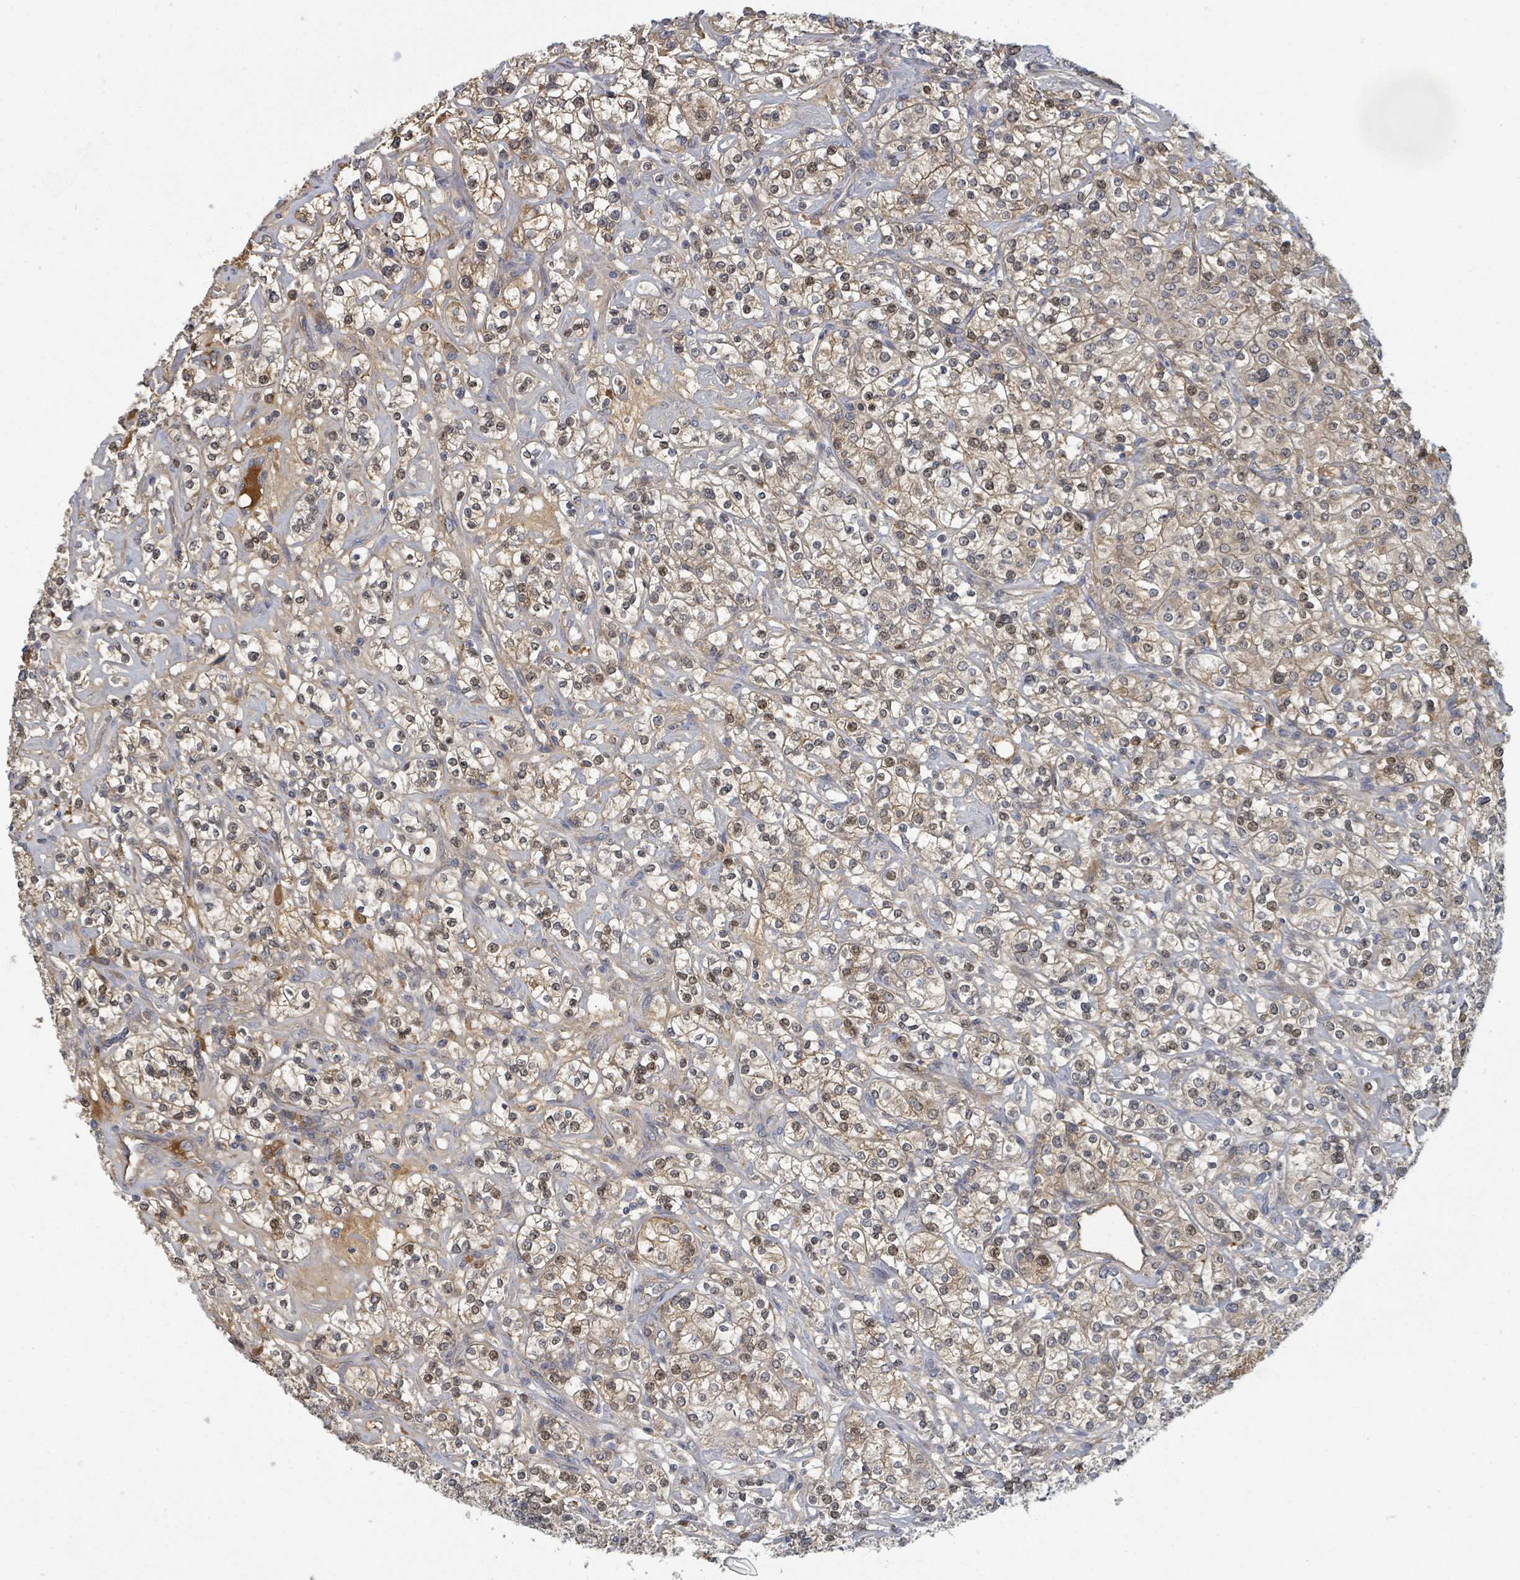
{"staining": {"intensity": "weak", "quantity": ">75%", "location": "cytoplasmic/membranous,nuclear"}, "tissue": "renal cancer", "cell_type": "Tumor cells", "image_type": "cancer", "snomed": [{"axis": "morphology", "description": "Adenocarcinoma, NOS"}, {"axis": "topography", "description": "Kidney"}], "caption": "This histopathology image displays renal cancer stained with immunohistochemistry (IHC) to label a protein in brown. The cytoplasmic/membranous and nuclear of tumor cells show weak positivity for the protein. Nuclei are counter-stained blue.", "gene": "GABBR1", "patient": {"sex": "male", "age": 77}}